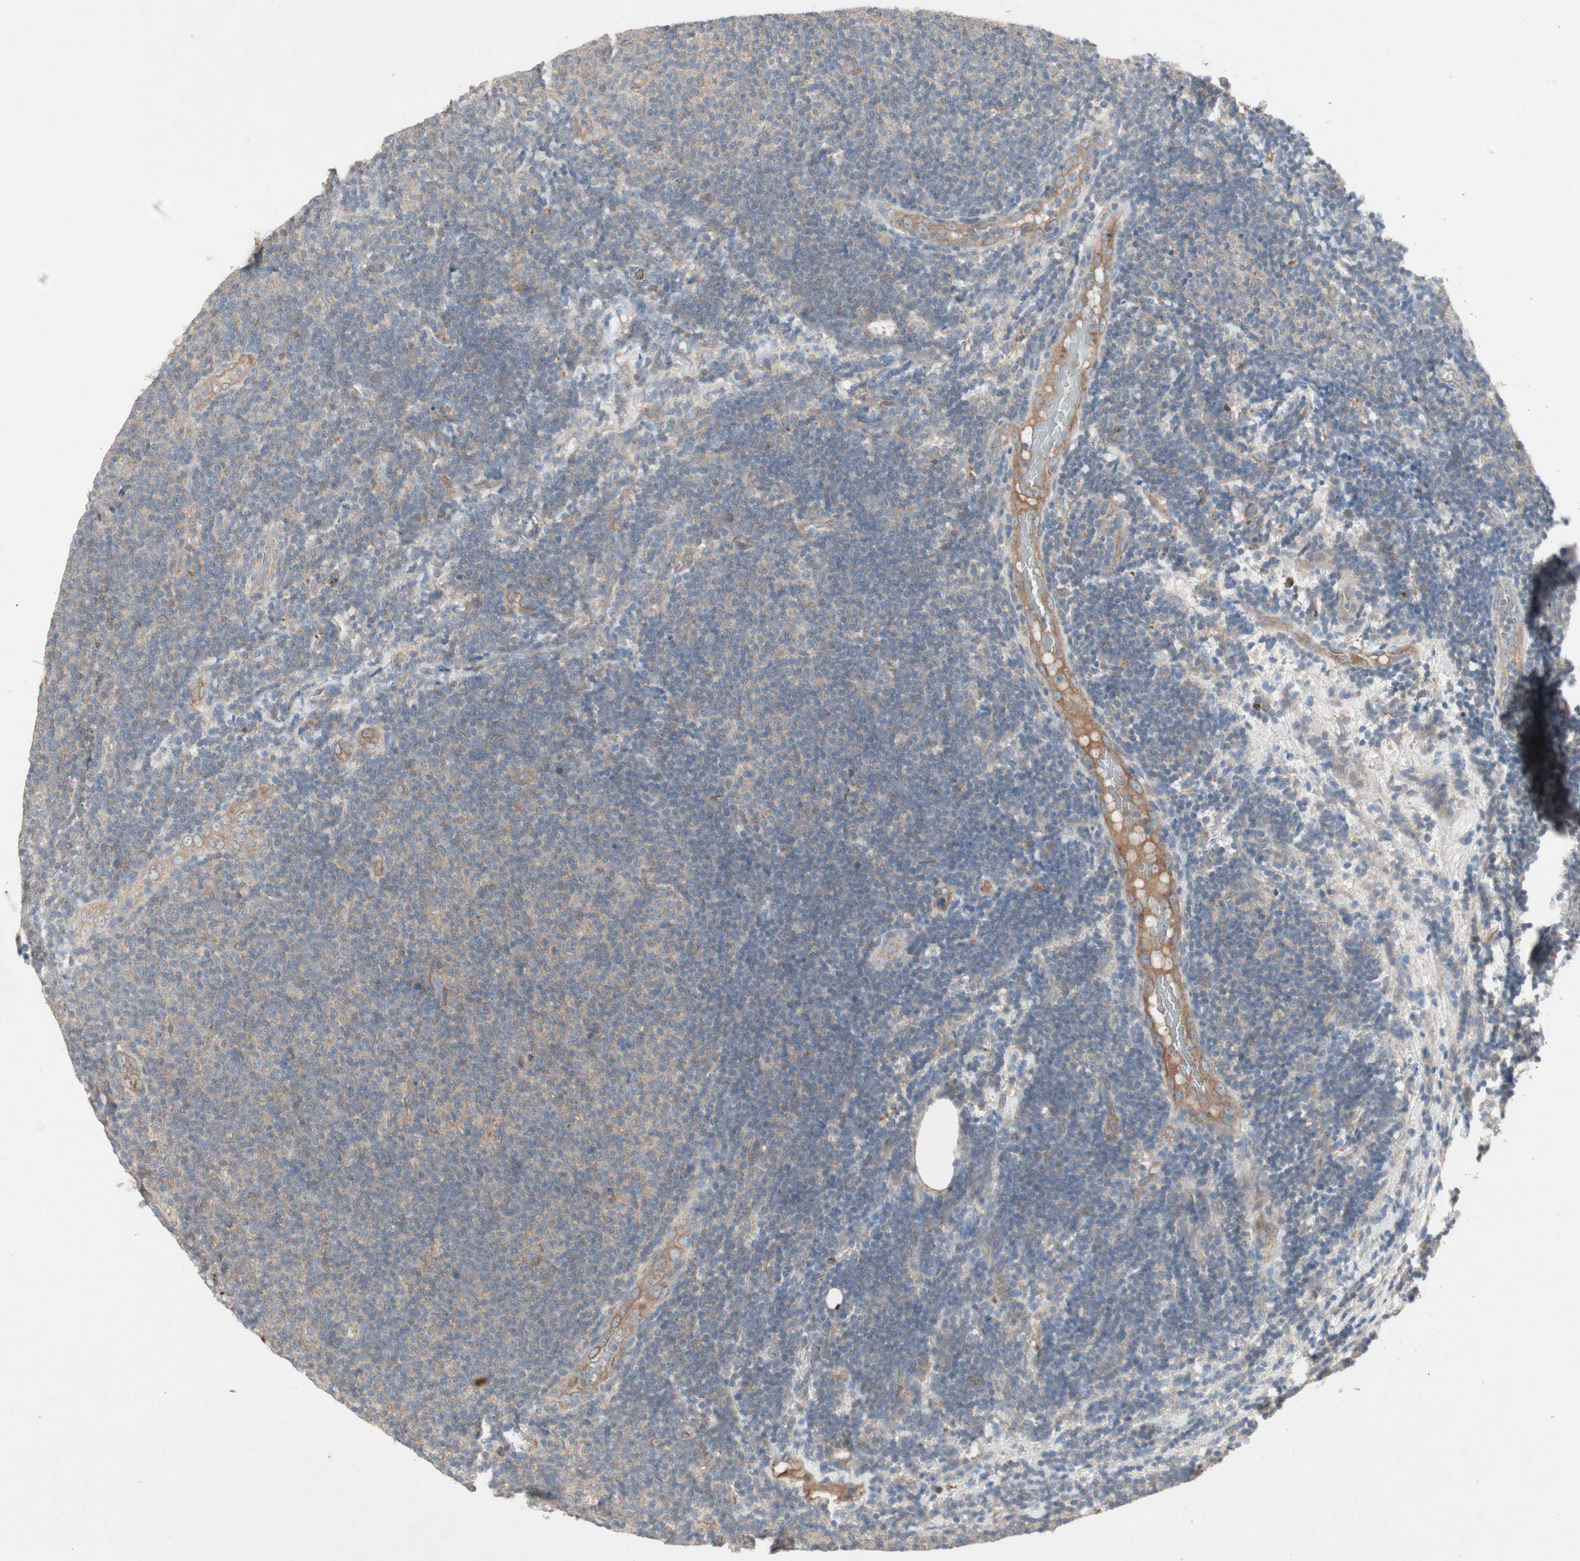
{"staining": {"intensity": "negative", "quantity": "none", "location": "none"}, "tissue": "lymphoma", "cell_type": "Tumor cells", "image_type": "cancer", "snomed": [{"axis": "morphology", "description": "Malignant lymphoma, non-Hodgkin's type, Low grade"}, {"axis": "topography", "description": "Lymph node"}], "caption": "IHC histopathology image of human low-grade malignant lymphoma, non-Hodgkin's type stained for a protein (brown), which exhibits no positivity in tumor cells.", "gene": "JMJD7-PLA2G4B", "patient": {"sex": "male", "age": 83}}